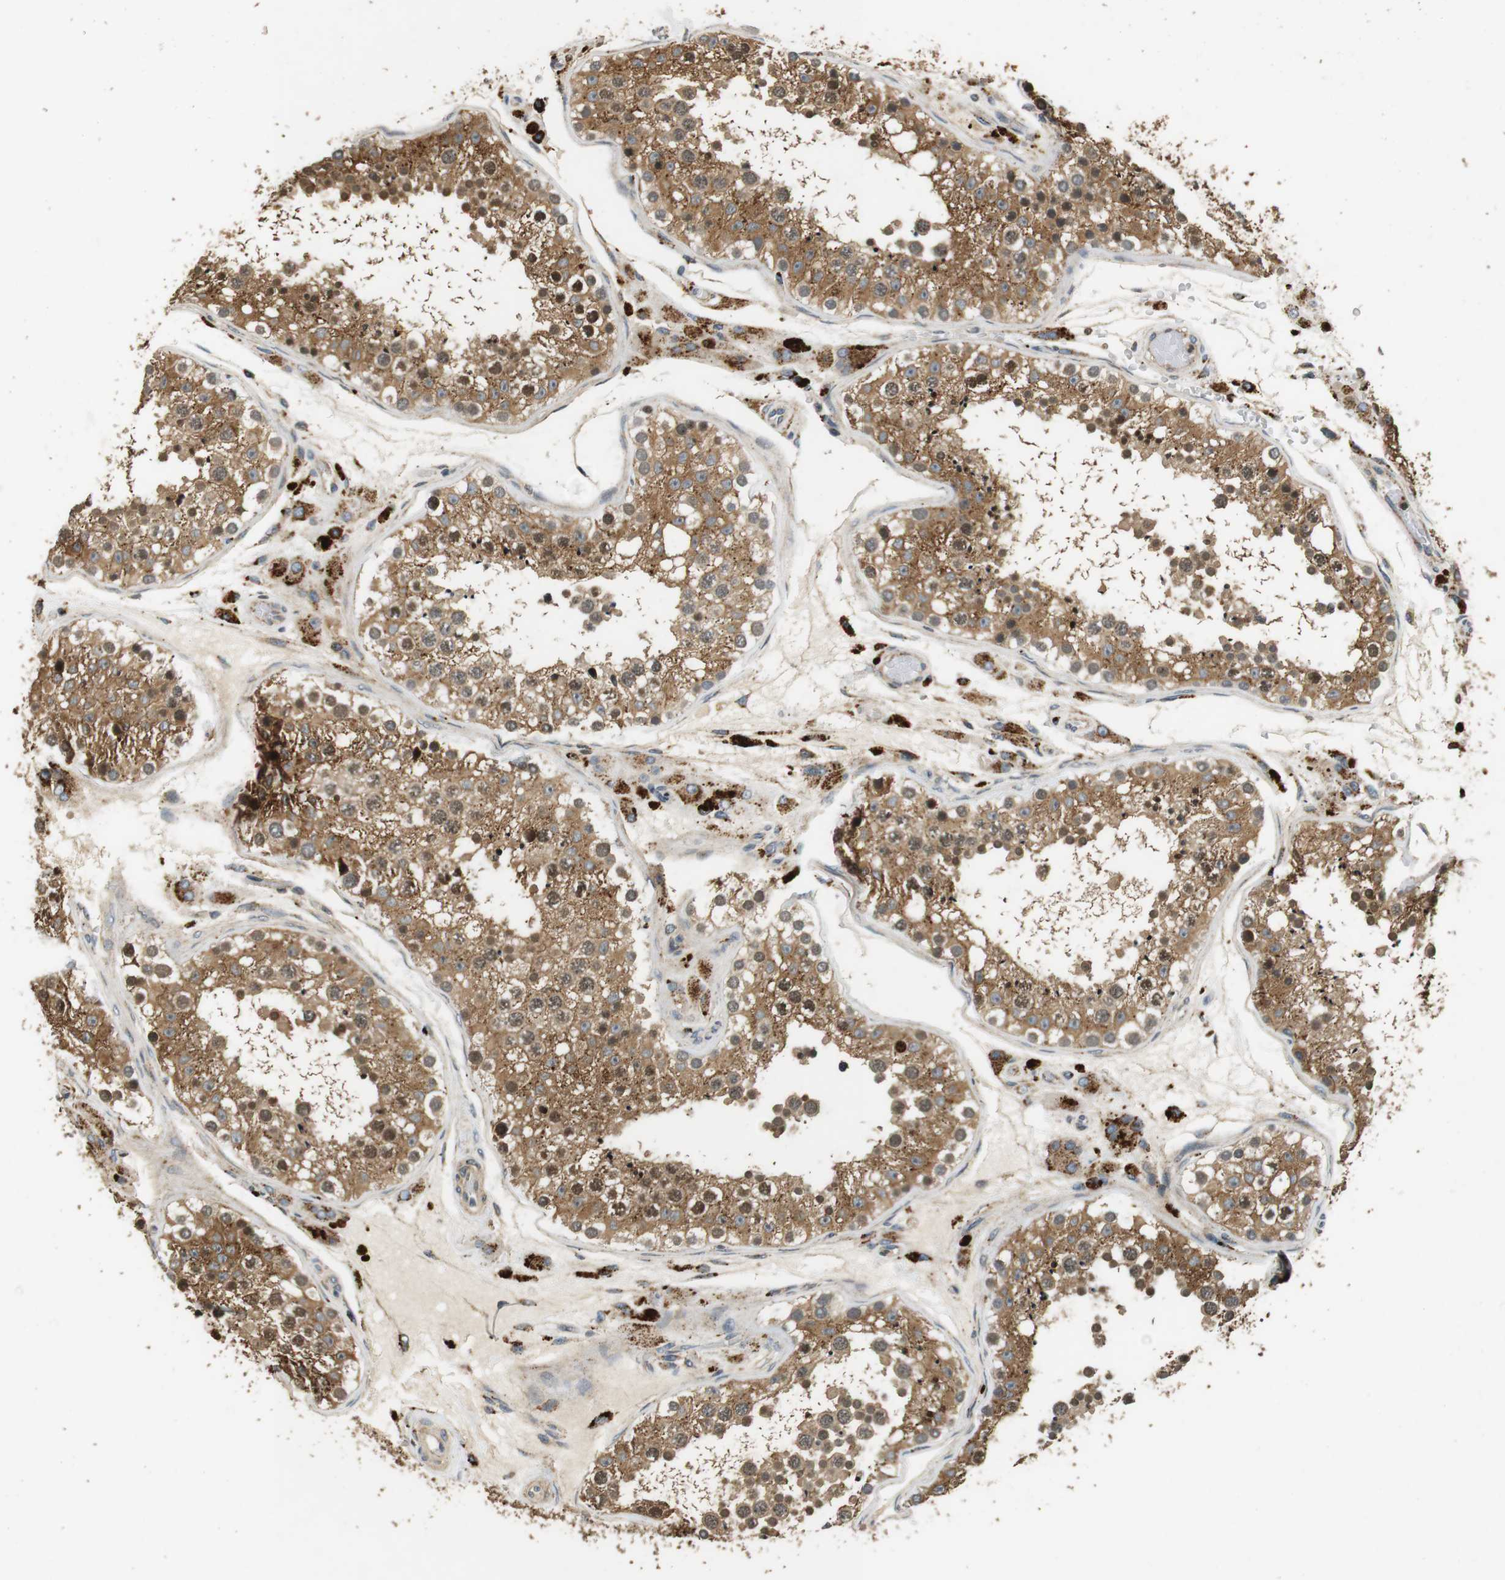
{"staining": {"intensity": "moderate", "quantity": ">75%", "location": "cytoplasmic/membranous,nuclear"}, "tissue": "testis", "cell_type": "Cells in seminiferous ducts", "image_type": "normal", "snomed": [{"axis": "morphology", "description": "Normal tissue, NOS"}, {"axis": "topography", "description": "Testis"}], "caption": "Cells in seminiferous ducts show moderate cytoplasmic/membranous,nuclear staining in about >75% of cells in normal testis.", "gene": "TXNRD1", "patient": {"sex": "male", "age": 26}}